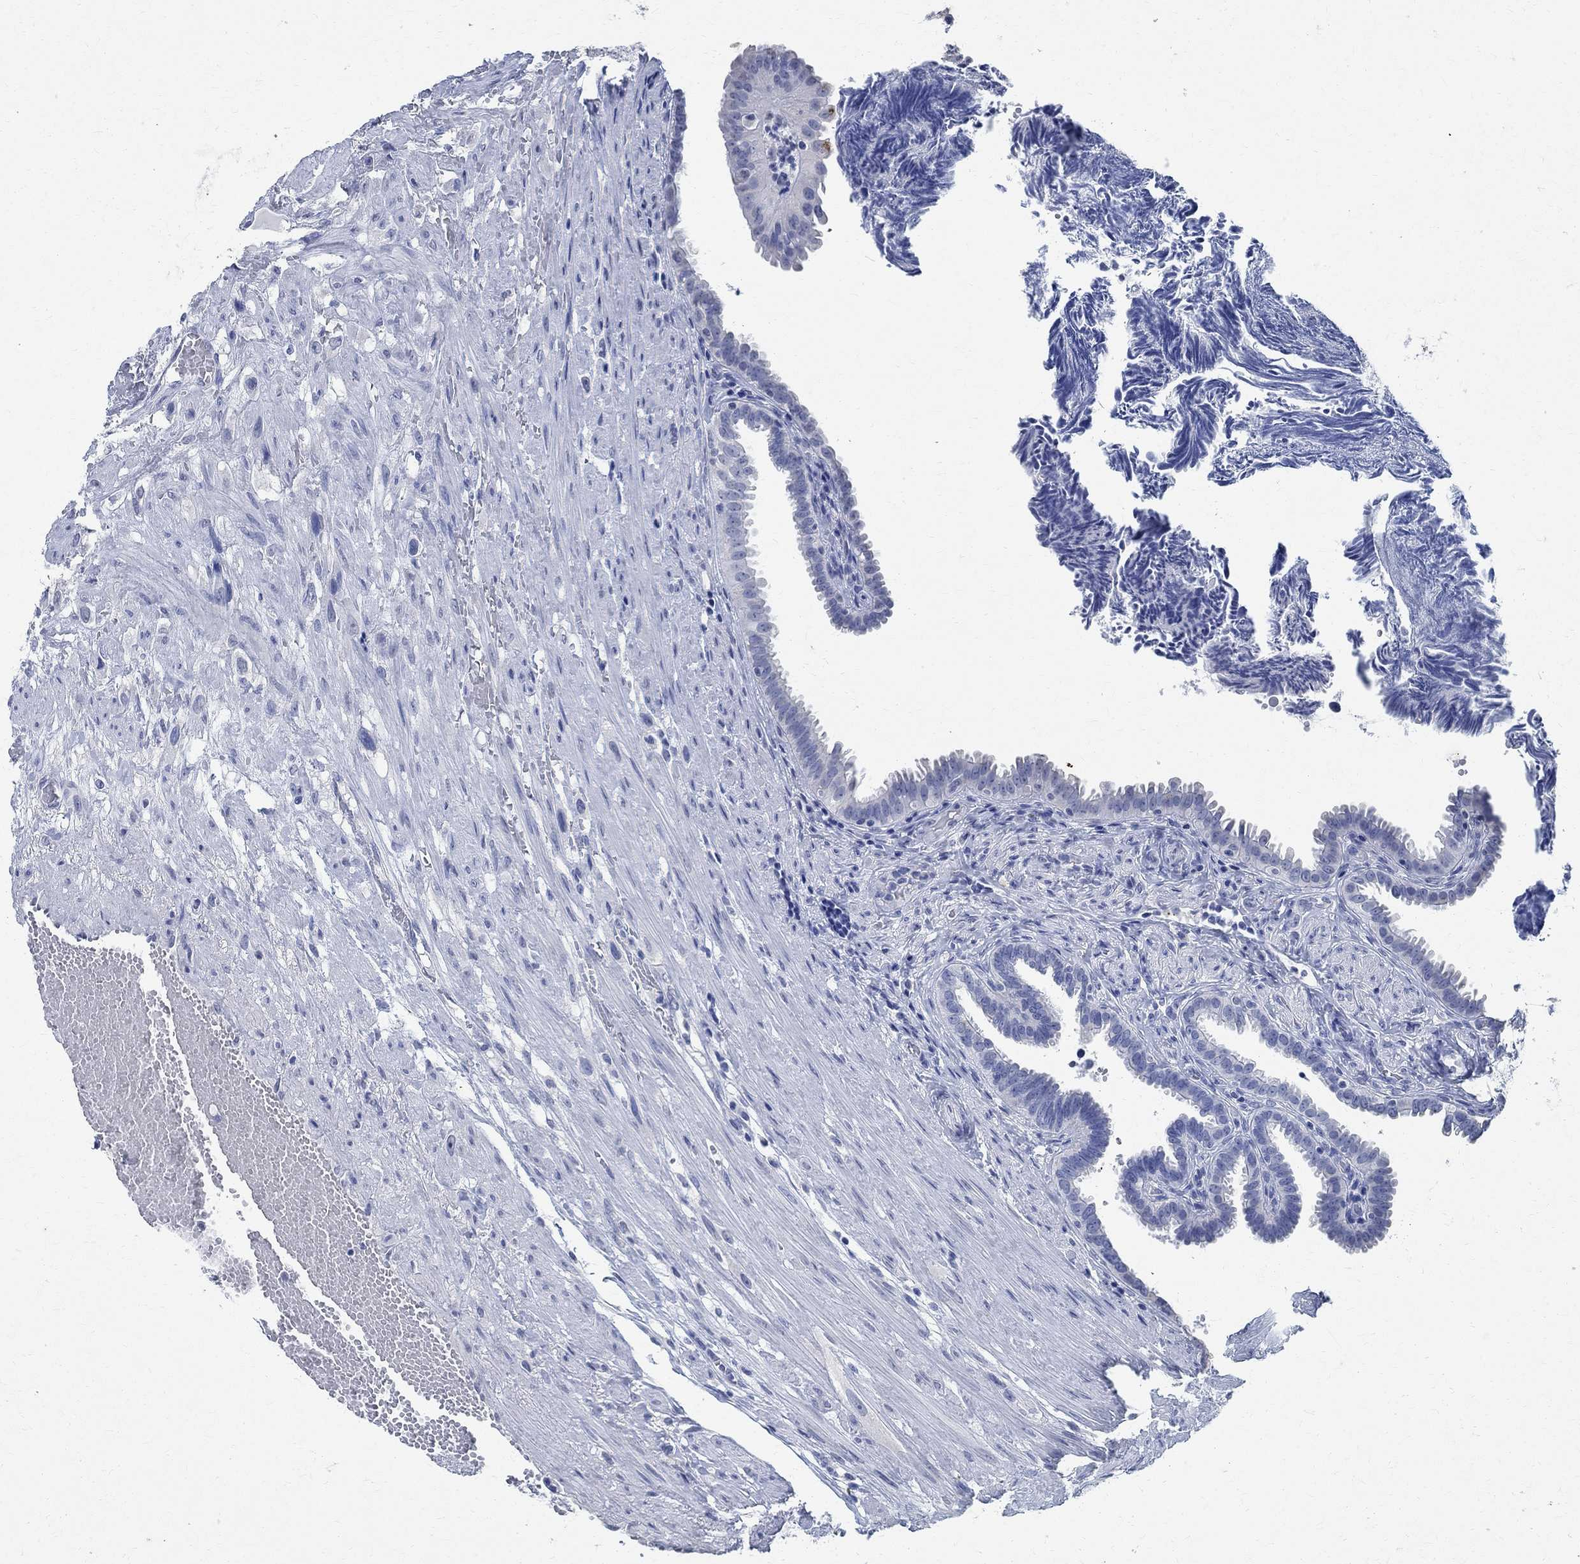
{"staining": {"intensity": "negative", "quantity": "none", "location": "none"}, "tissue": "fallopian tube", "cell_type": "Glandular cells", "image_type": "normal", "snomed": [{"axis": "morphology", "description": "Normal tissue, NOS"}, {"axis": "topography", "description": "Fallopian tube"}], "caption": "Immunohistochemical staining of benign human fallopian tube demonstrates no significant staining in glandular cells. (DAB IHC, high magnification).", "gene": "TMEM221", "patient": {"sex": "female", "age": 39}}